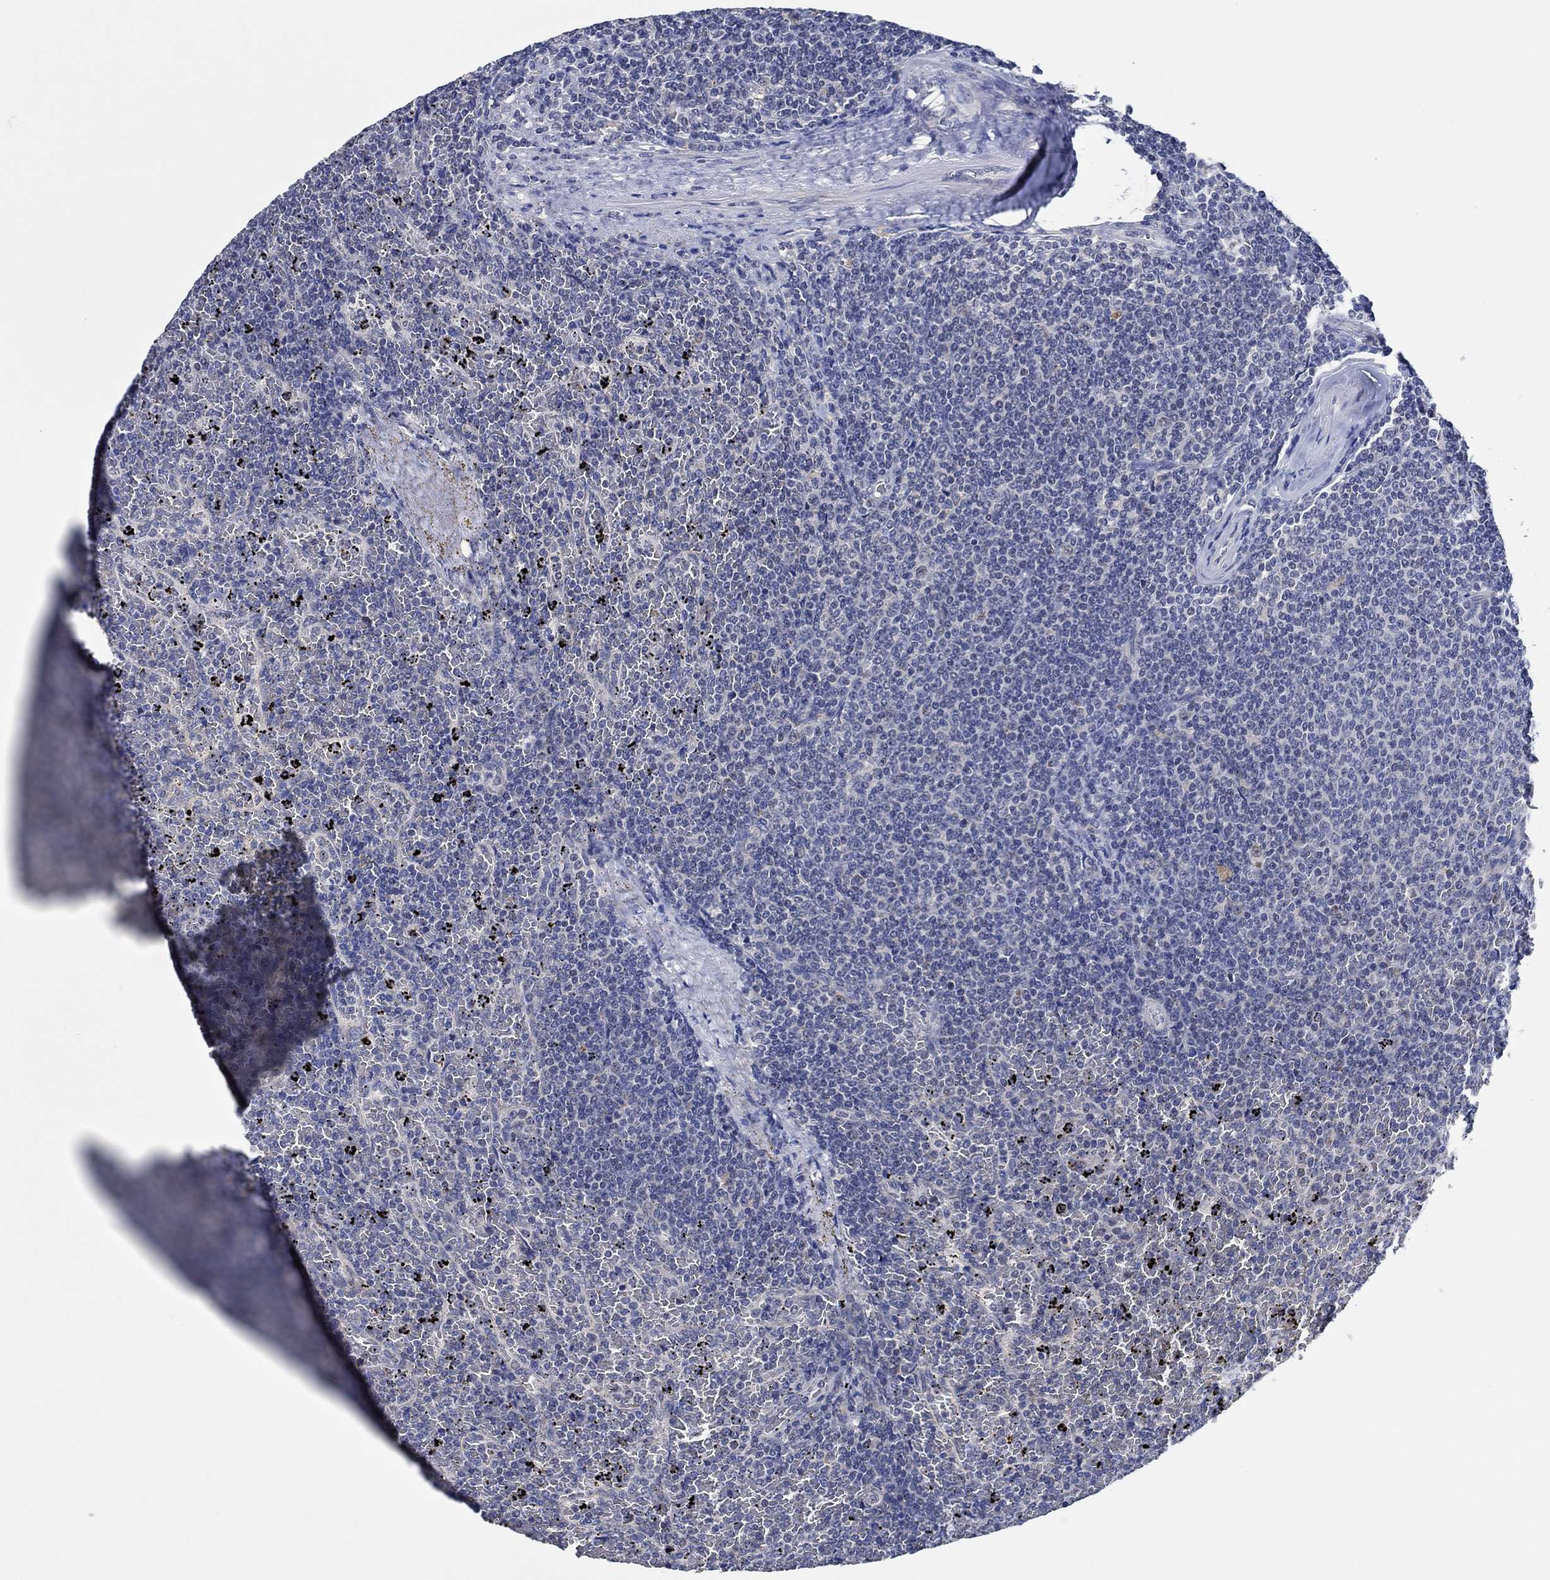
{"staining": {"intensity": "negative", "quantity": "none", "location": "none"}, "tissue": "lymphoma", "cell_type": "Tumor cells", "image_type": "cancer", "snomed": [{"axis": "morphology", "description": "Malignant lymphoma, non-Hodgkin's type, Low grade"}, {"axis": "topography", "description": "Spleen"}], "caption": "High magnification brightfield microscopy of malignant lymphoma, non-Hodgkin's type (low-grade) stained with DAB (brown) and counterstained with hematoxylin (blue): tumor cells show no significant staining. (DAB (3,3'-diaminobenzidine) IHC, high magnification).", "gene": "PRRT3", "patient": {"sex": "female", "age": 77}}